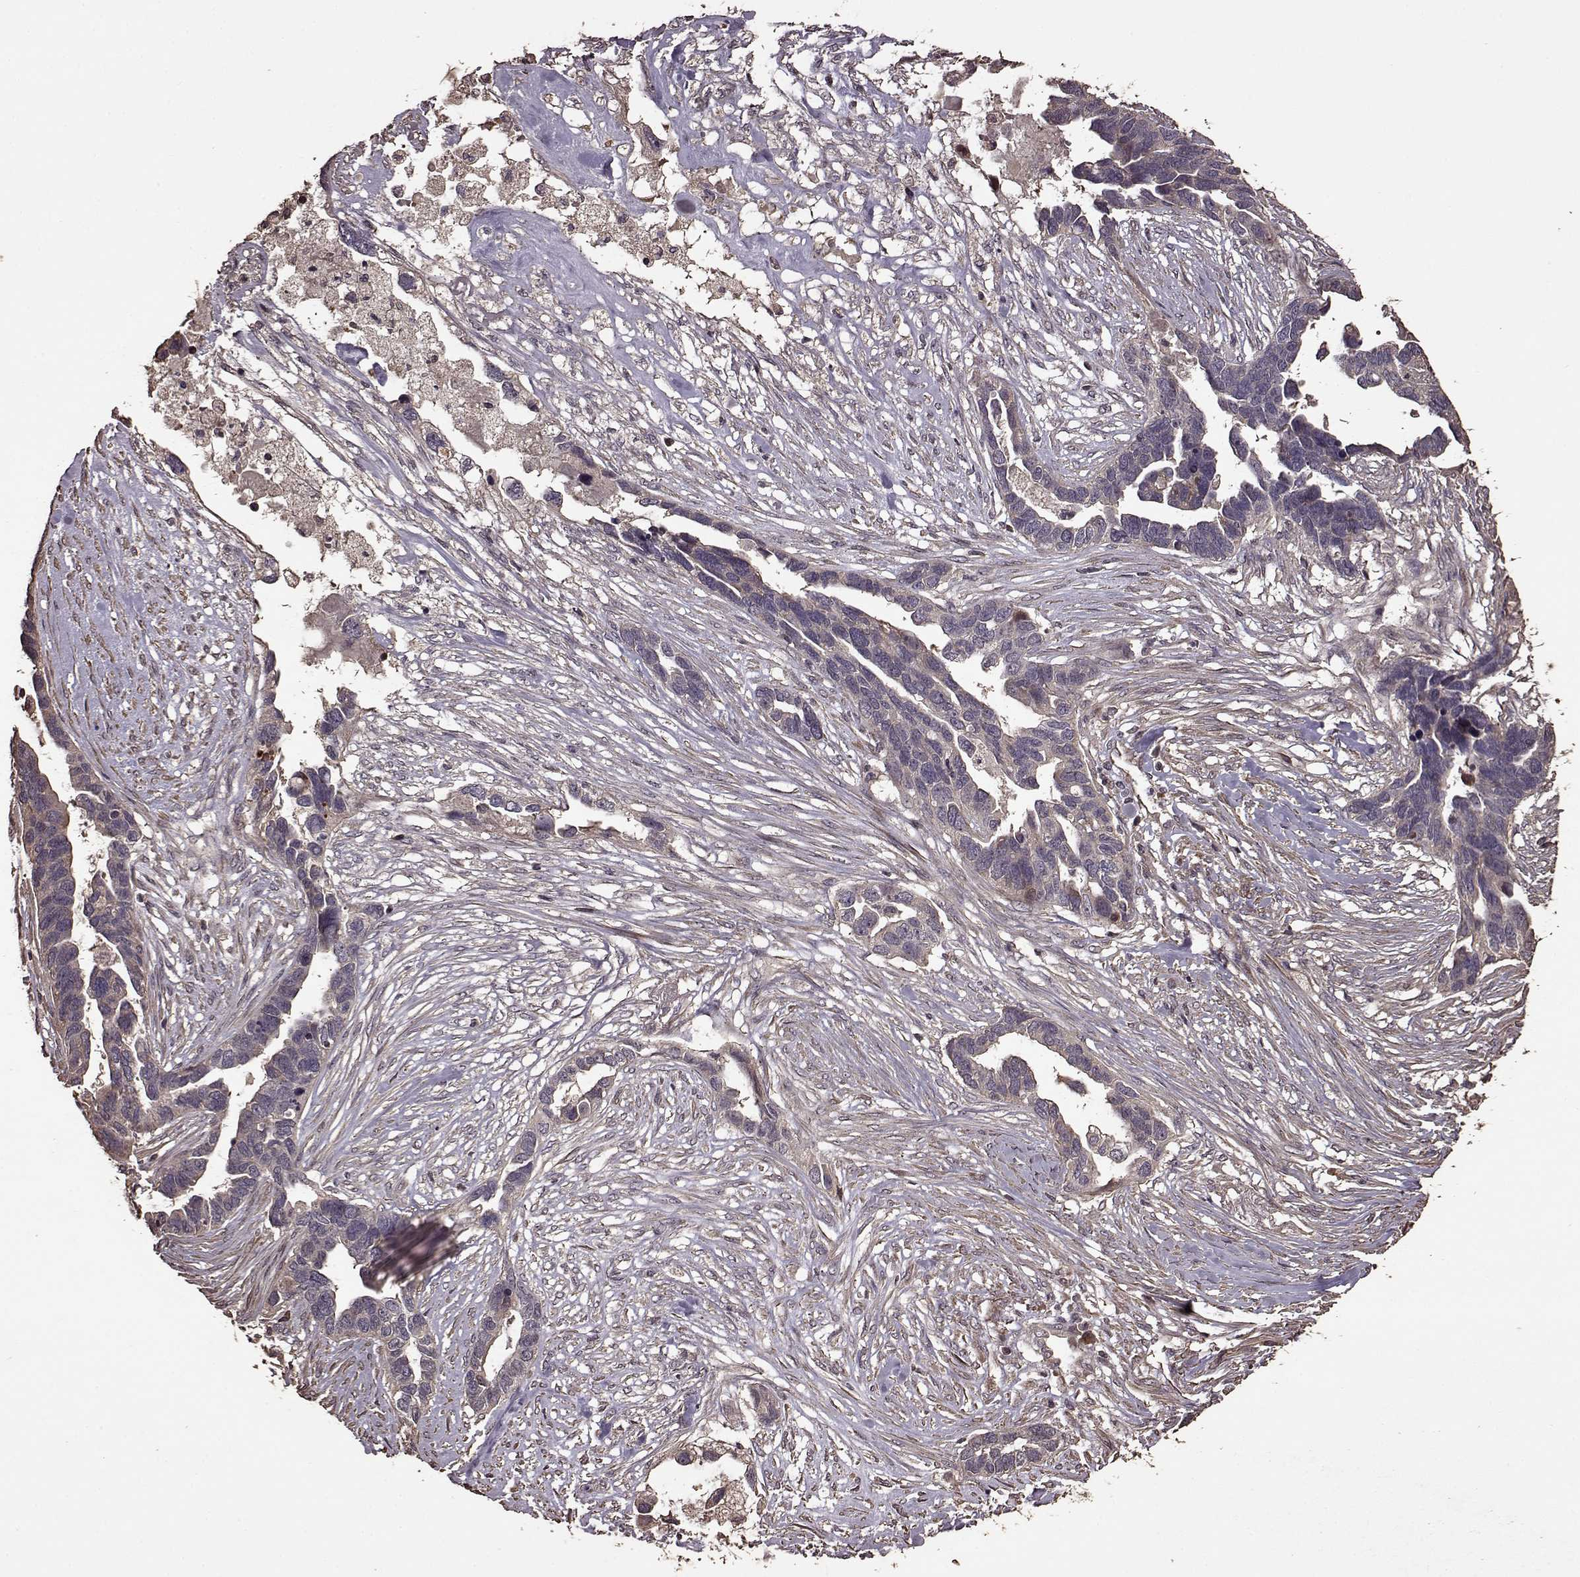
{"staining": {"intensity": "negative", "quantity": "none", "location": "none"}, "tissue": "ovarian cancer", "cell_type": "Tumor cells", "image_type": "cancer", "snomed": [{"axis": "morphology", "description": "Cystadenocarcinoma, serous, NOS"}, {"axis": "topography", "description": "Ovary"}], "caption": "Immunohistochemical staining of ovarian serous cystadenocarcinoma demonstrates no significant staining in tumor cells.", "gene": "FBXW11", "patient": {"sex": "female", "age": 54}}